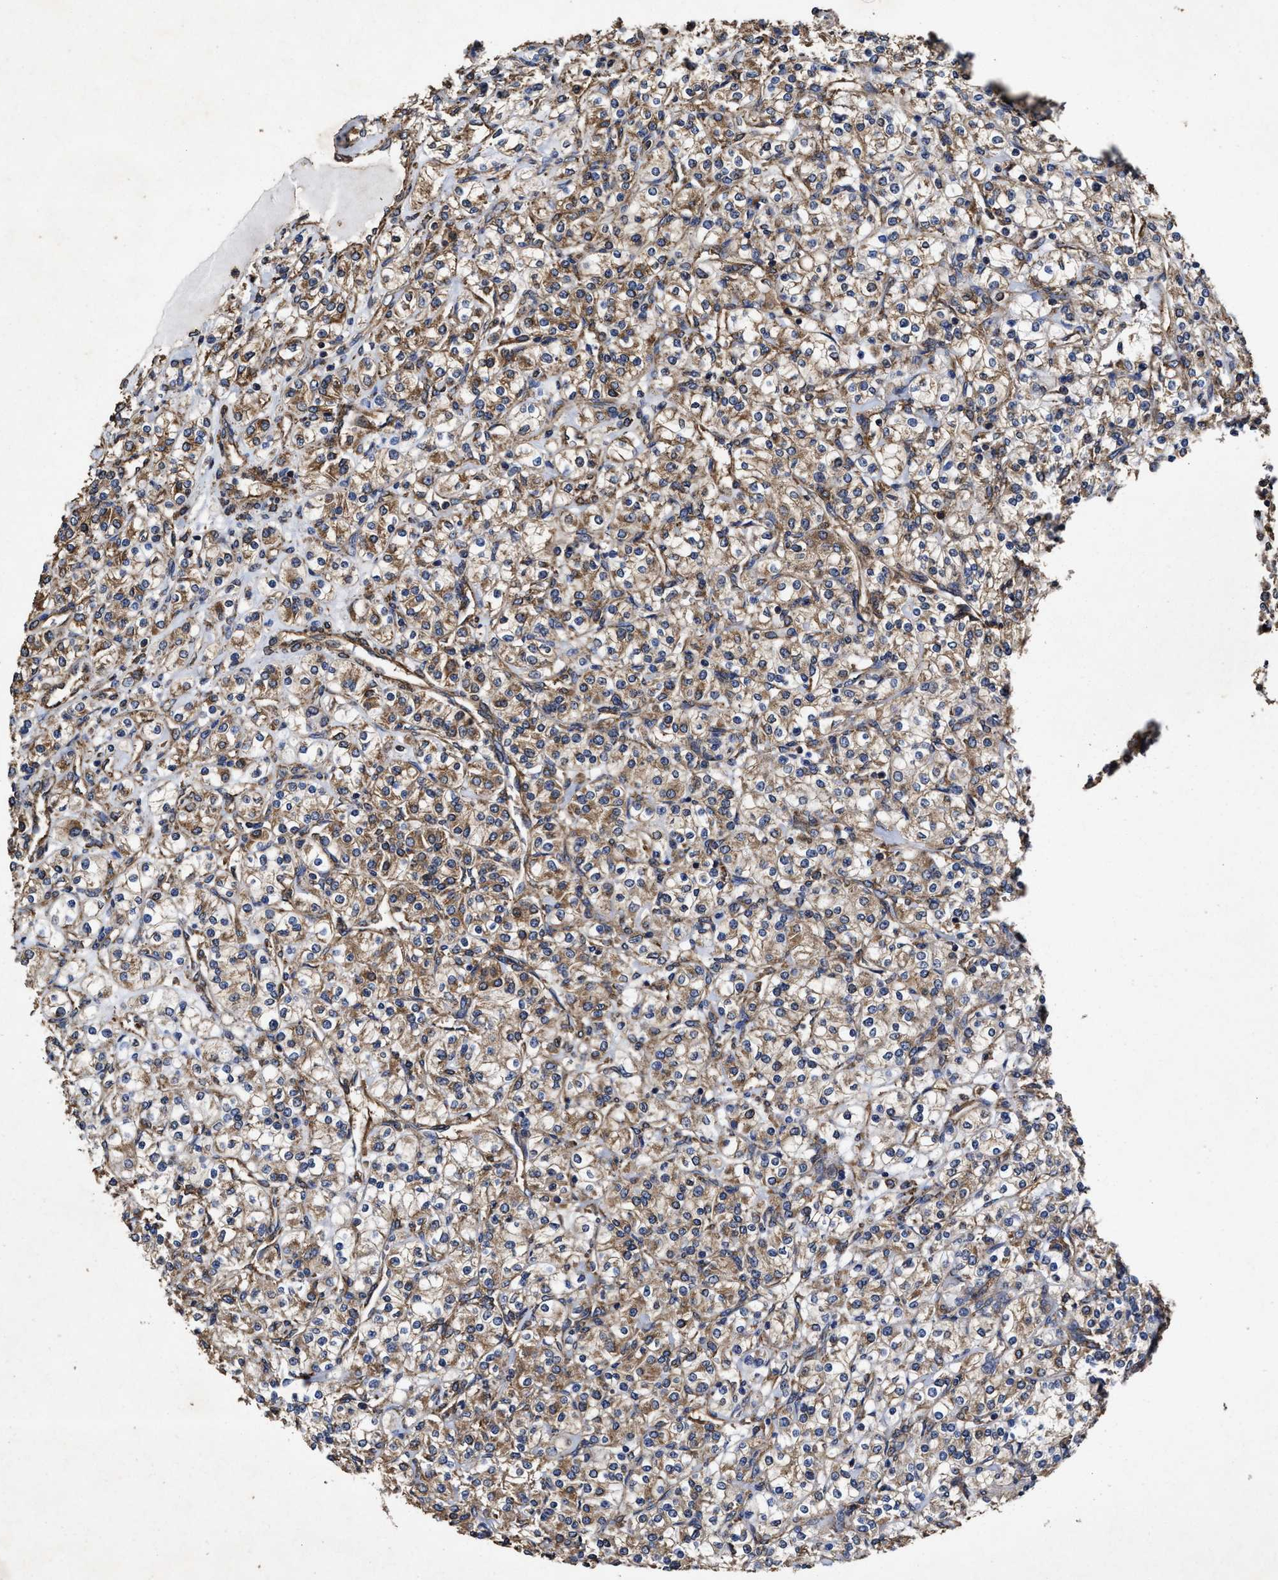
{"staining": {"intensity": "moderate", "quantity": ">75%", "location": "cytoplasmic/membranous"}, "tissue": "renal cancer", "cell_type": "Tumor cells", "image_type": "cancer", "snomed": [{"axis": "morphology", "description": "Adenocarcinoma, NOS"}, {"axis": "topography", "description": "Kidney"}], "caption": "An IHC image of neoplastic tissue is shown. Protein staining in brown highlights moderate cytoplasmic/membranous positivity in adenocarcinoma (renal) within tumor cells.", "gene": "SFXN4", "patient": {"sex": "male", "age": 77}}